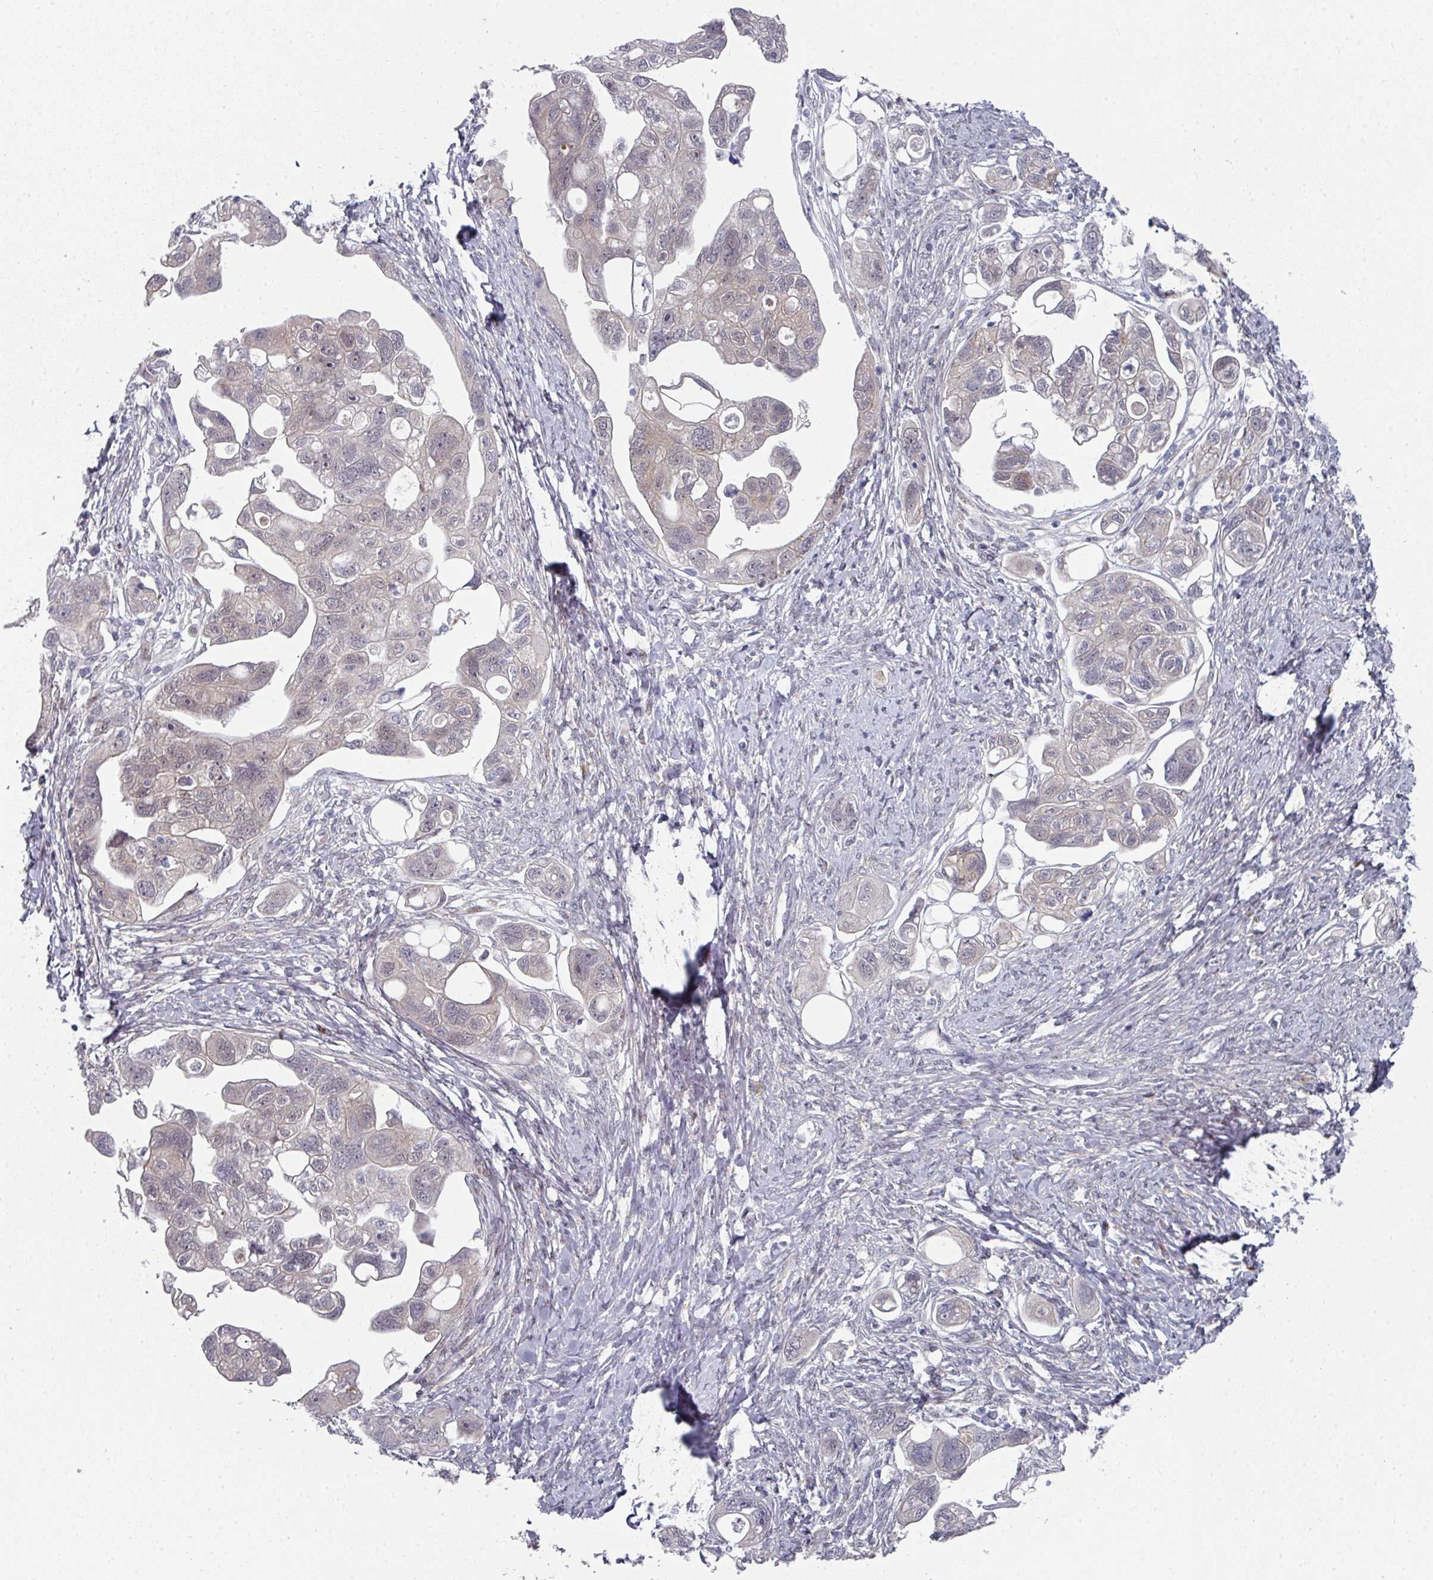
{"staining": {"intensity": "weak", "quantity": "<25%", "location": "cytoplasmic/membranous"}, "tissue": "ovarian cancer", "cell_type": "Tumor cells", "image_type": "cancer", "snomed": [{"axis": "morphology", "description": "Carcinoma, NOS"}, {"axis": "morphology", "description": "Cystadenocarcinoma, serous, NOS"}, {"axis": "topography", "description": "Ovary"}], "caption": "Carcinoma (ovarian) was stained to show a protein in brown. There is no significant positivity in tumor cells.", "gene": "TMCC1", "patient": {"sex": "female", "age": 69}}